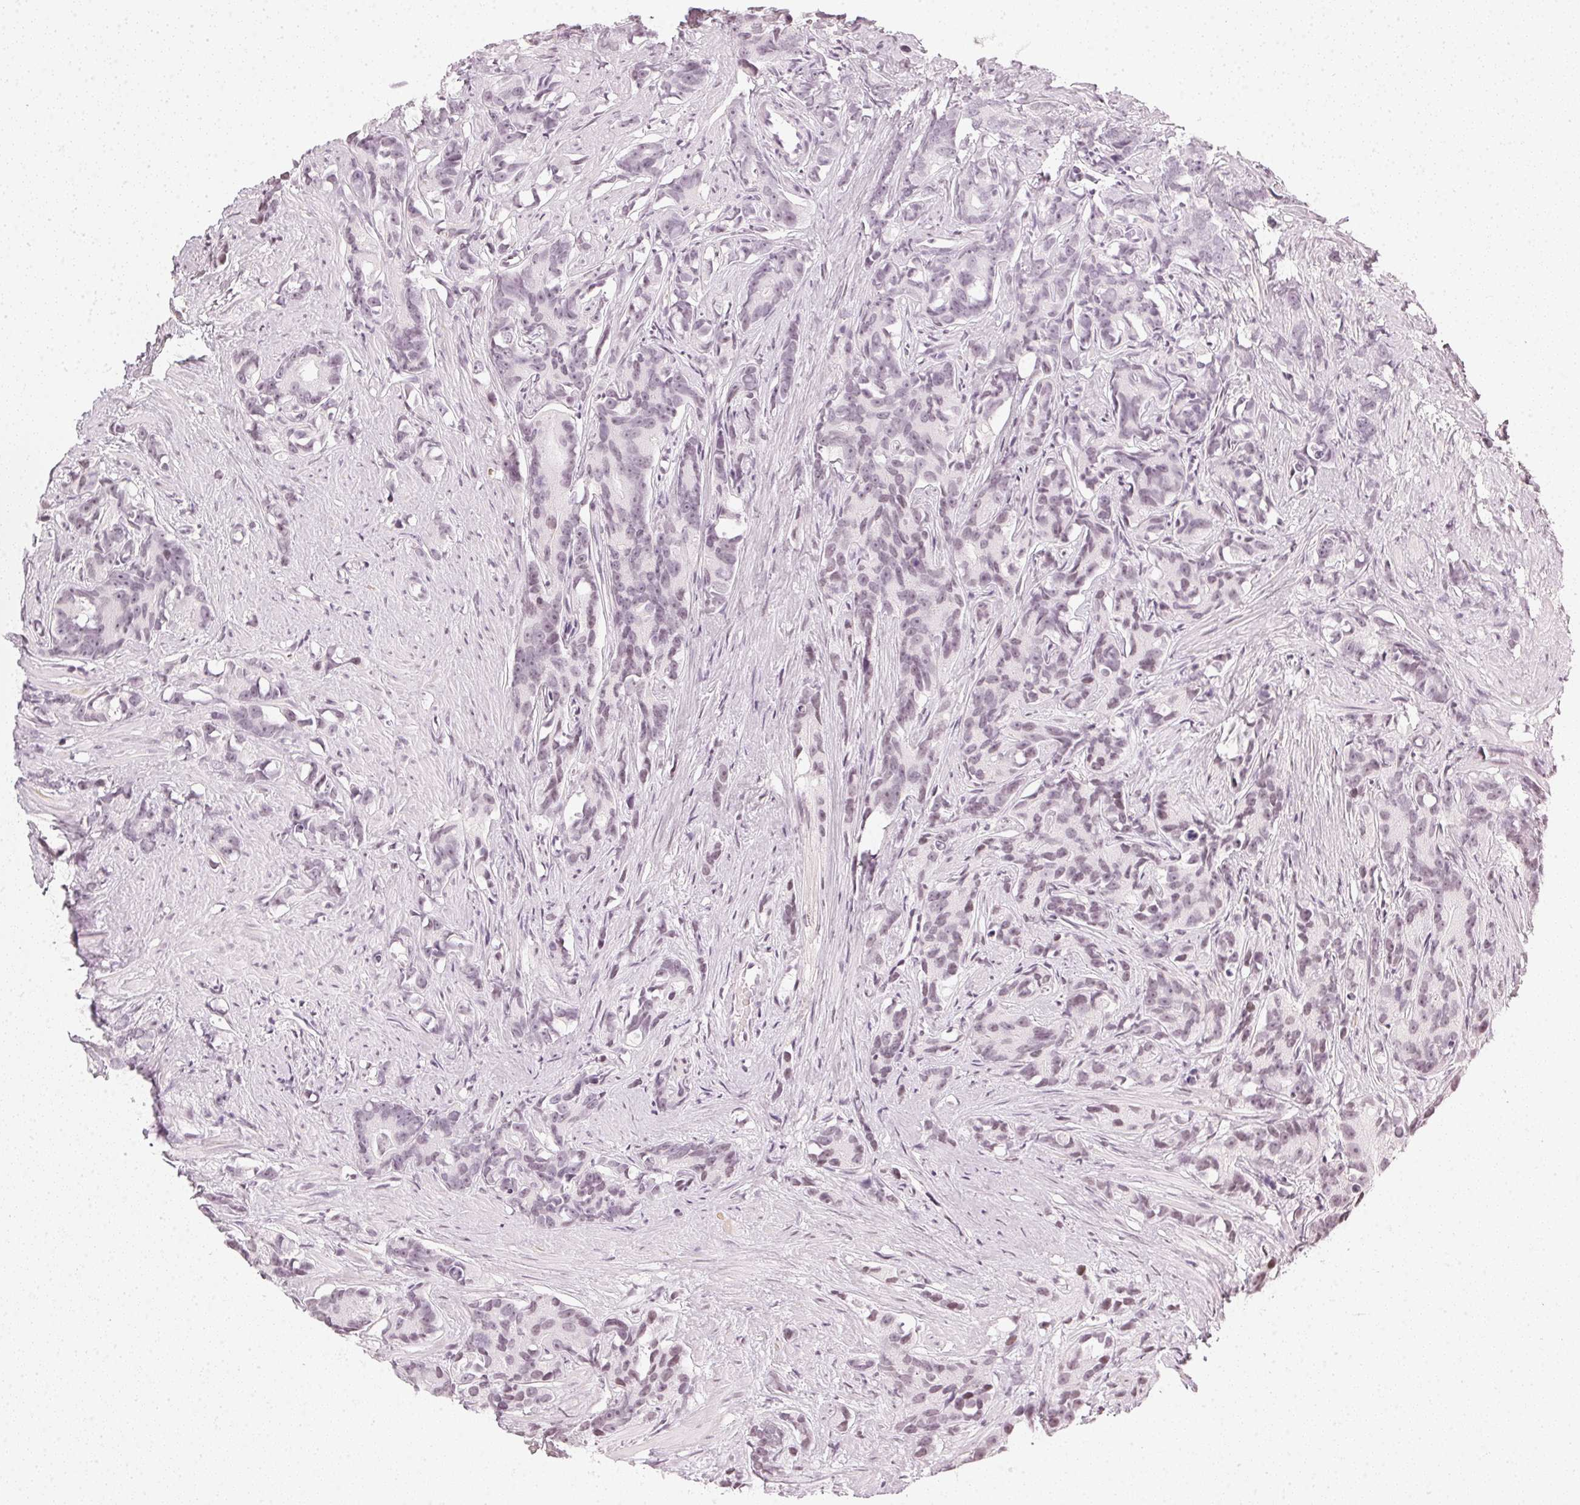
{"staining": {"intensity": "weak", "quantity": "<25%", "location": "nuclear"}, "tissue": "prostate cancer", "cell_type": "Tumor cells", "image_type": "cancer", "snomed": [{"axis": "morphology", "description": "Adenocarcinoma, High grade"}, {"axis": "topography", "description": "Prostate"}], "caption": "An immunohistochemistry (IHC) image of prostate cancer (adenocarcinoma (high-grade)) is shown. There is no staining in tumor cells of prostate cancer (adenocarcinoma (high-grade)).", "gene": "DNAJC6", "patient": {"sex": "male", "age": 90}}